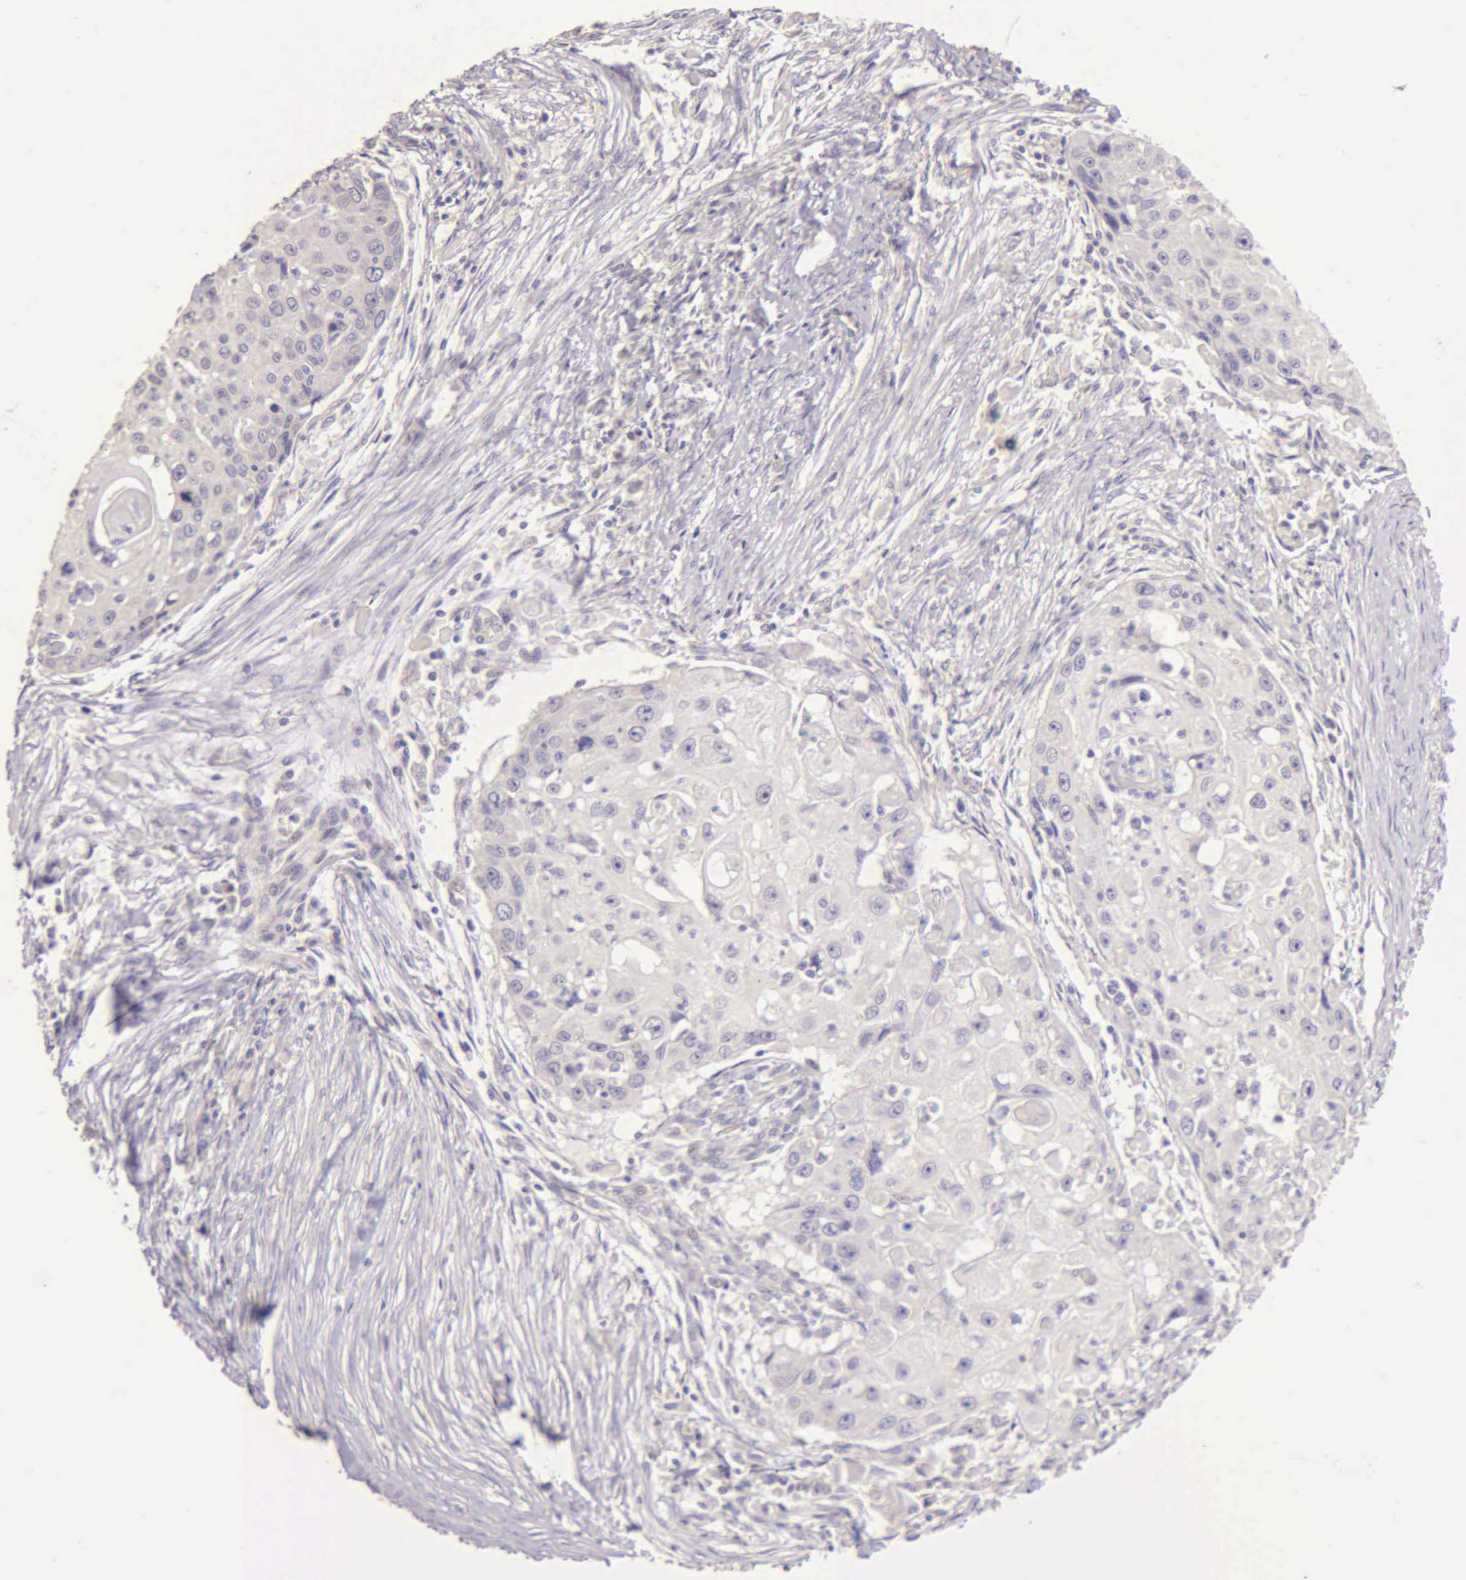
{"staining": {"intensity": "negative", "quantity": "none", "location": "none"}, "tissue": "head and neck cancer", "cell_type": "Tumor cells", "image_type": "cancer", "snomed": [{"axis": "morphology", "description": "Squamous cell carcinoma, NOS"}, {"axis": "topography", "description": "Head-Neck"}], "caption": "IHC of head and neck cancer (squamous cell carcinoma) demonstrates no expression in tumor cells.", "gene": "ESR1", "patient": {"sex": "male", "age": 64}}